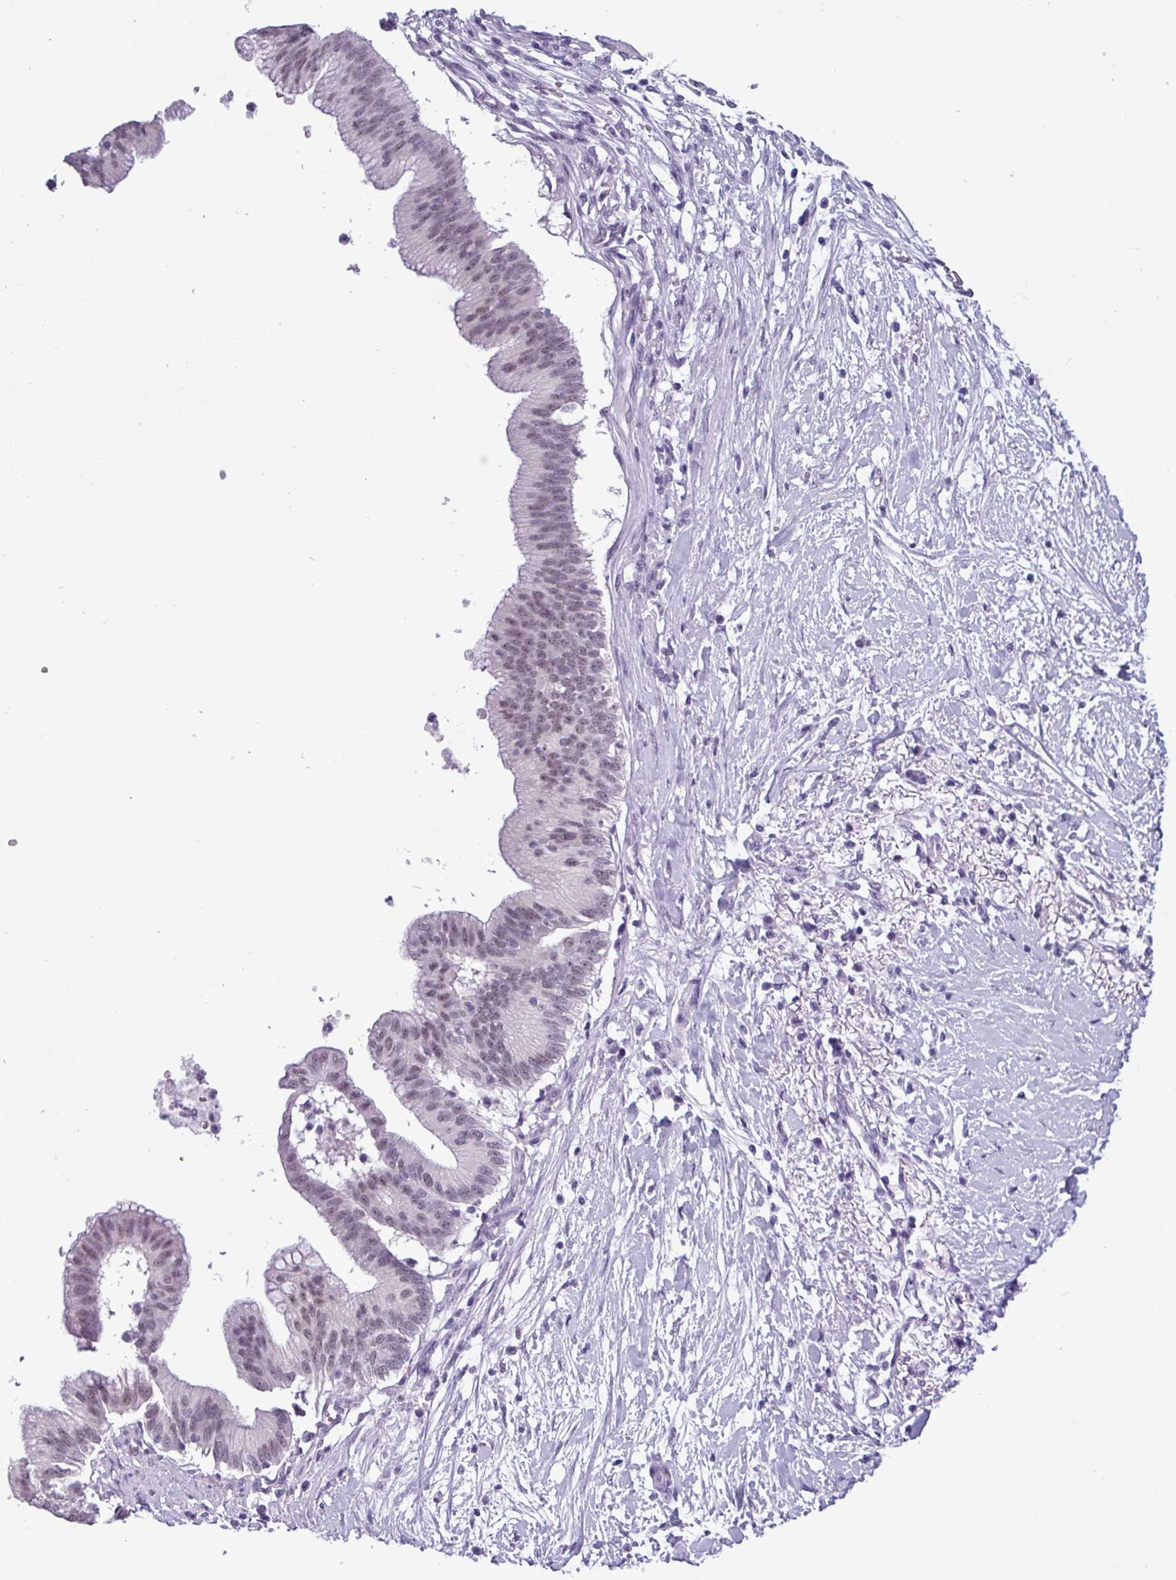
{"staining": {"intensity": "weak", "quantity": ">75%", "location": "nuclear"}, "tissue": "pancreatic cancer", "cell_type": "Tumor cells", "image_type": "cancer", "snomed": [{"axis": "morphology", "description": "Adenocarcinoma, NOS"}, {"axis": "topography", "description": "Pancreas"}], "caption": "The histopathology image reveals a brown stain indicating the presence of a protein in the nuclear of tumor cells in pancreatic cancer (adenocarcinoma). (DAB IHC with brightfield microscopy, high magnification).", "gene": "SRGAP1", "patient": {"sex": "male", "age": 68}}